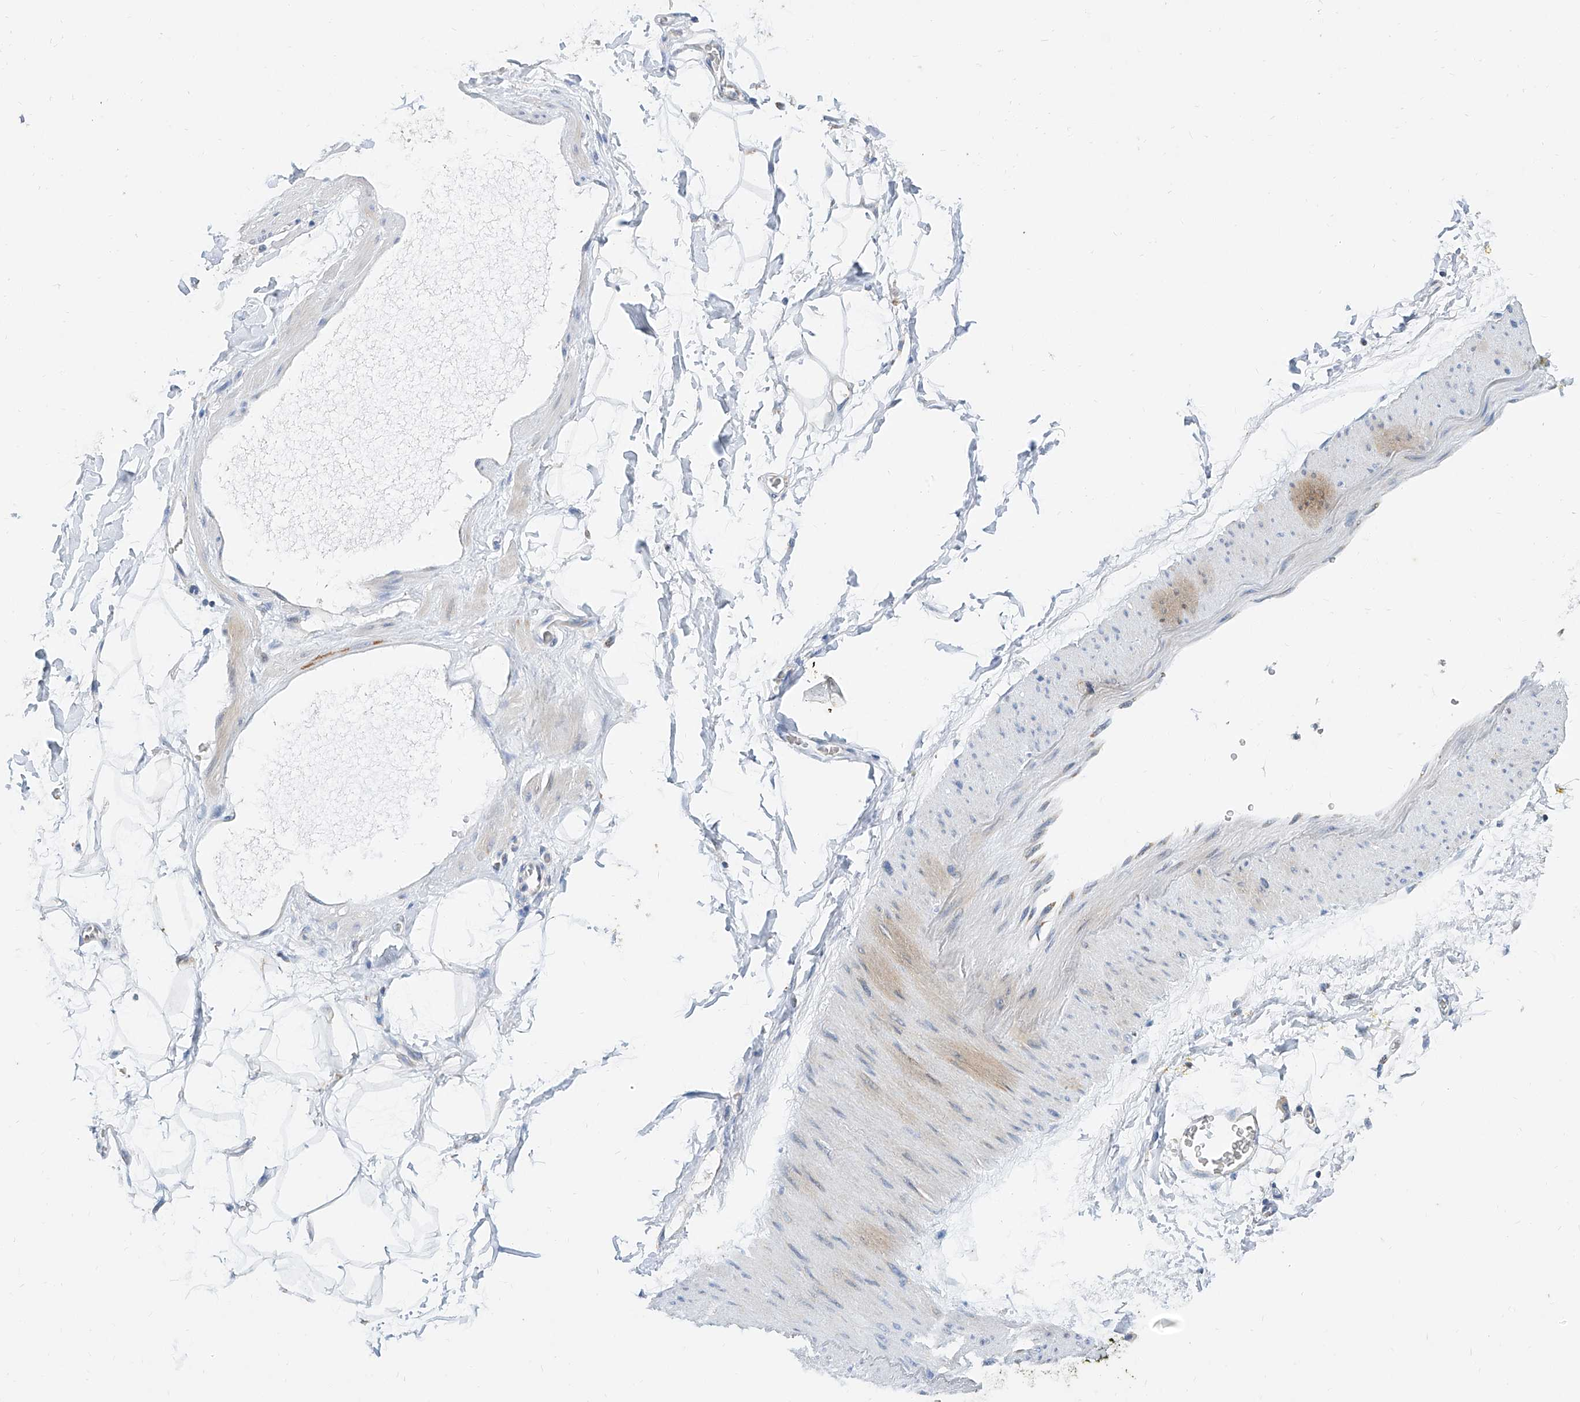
{"staining": {"intensity": "negative", "quantity": "none", "location": "none"}, "tissue": "adipose tissue", "cell_type": "Adipocytes", "image_type": "normal", "snomed": [{"axis": "morphology", "description": "Normal tissue, NOS"}, {"axis": "morphology", "description": "Adenocarcinoma, NOS"}, {"axis": "topography", "description": "Pancreas"}, {"axis": "topography", "description": "Peripheral nerve tissue"}], "caption": "A high-resolution micrograph shows immunohistochemistry (IHC) staining of normal adipose tissue, which displays no significant expression in adipocytes.", "gene": "BPTF", "patient": {"sex": "male", "age": 59}}